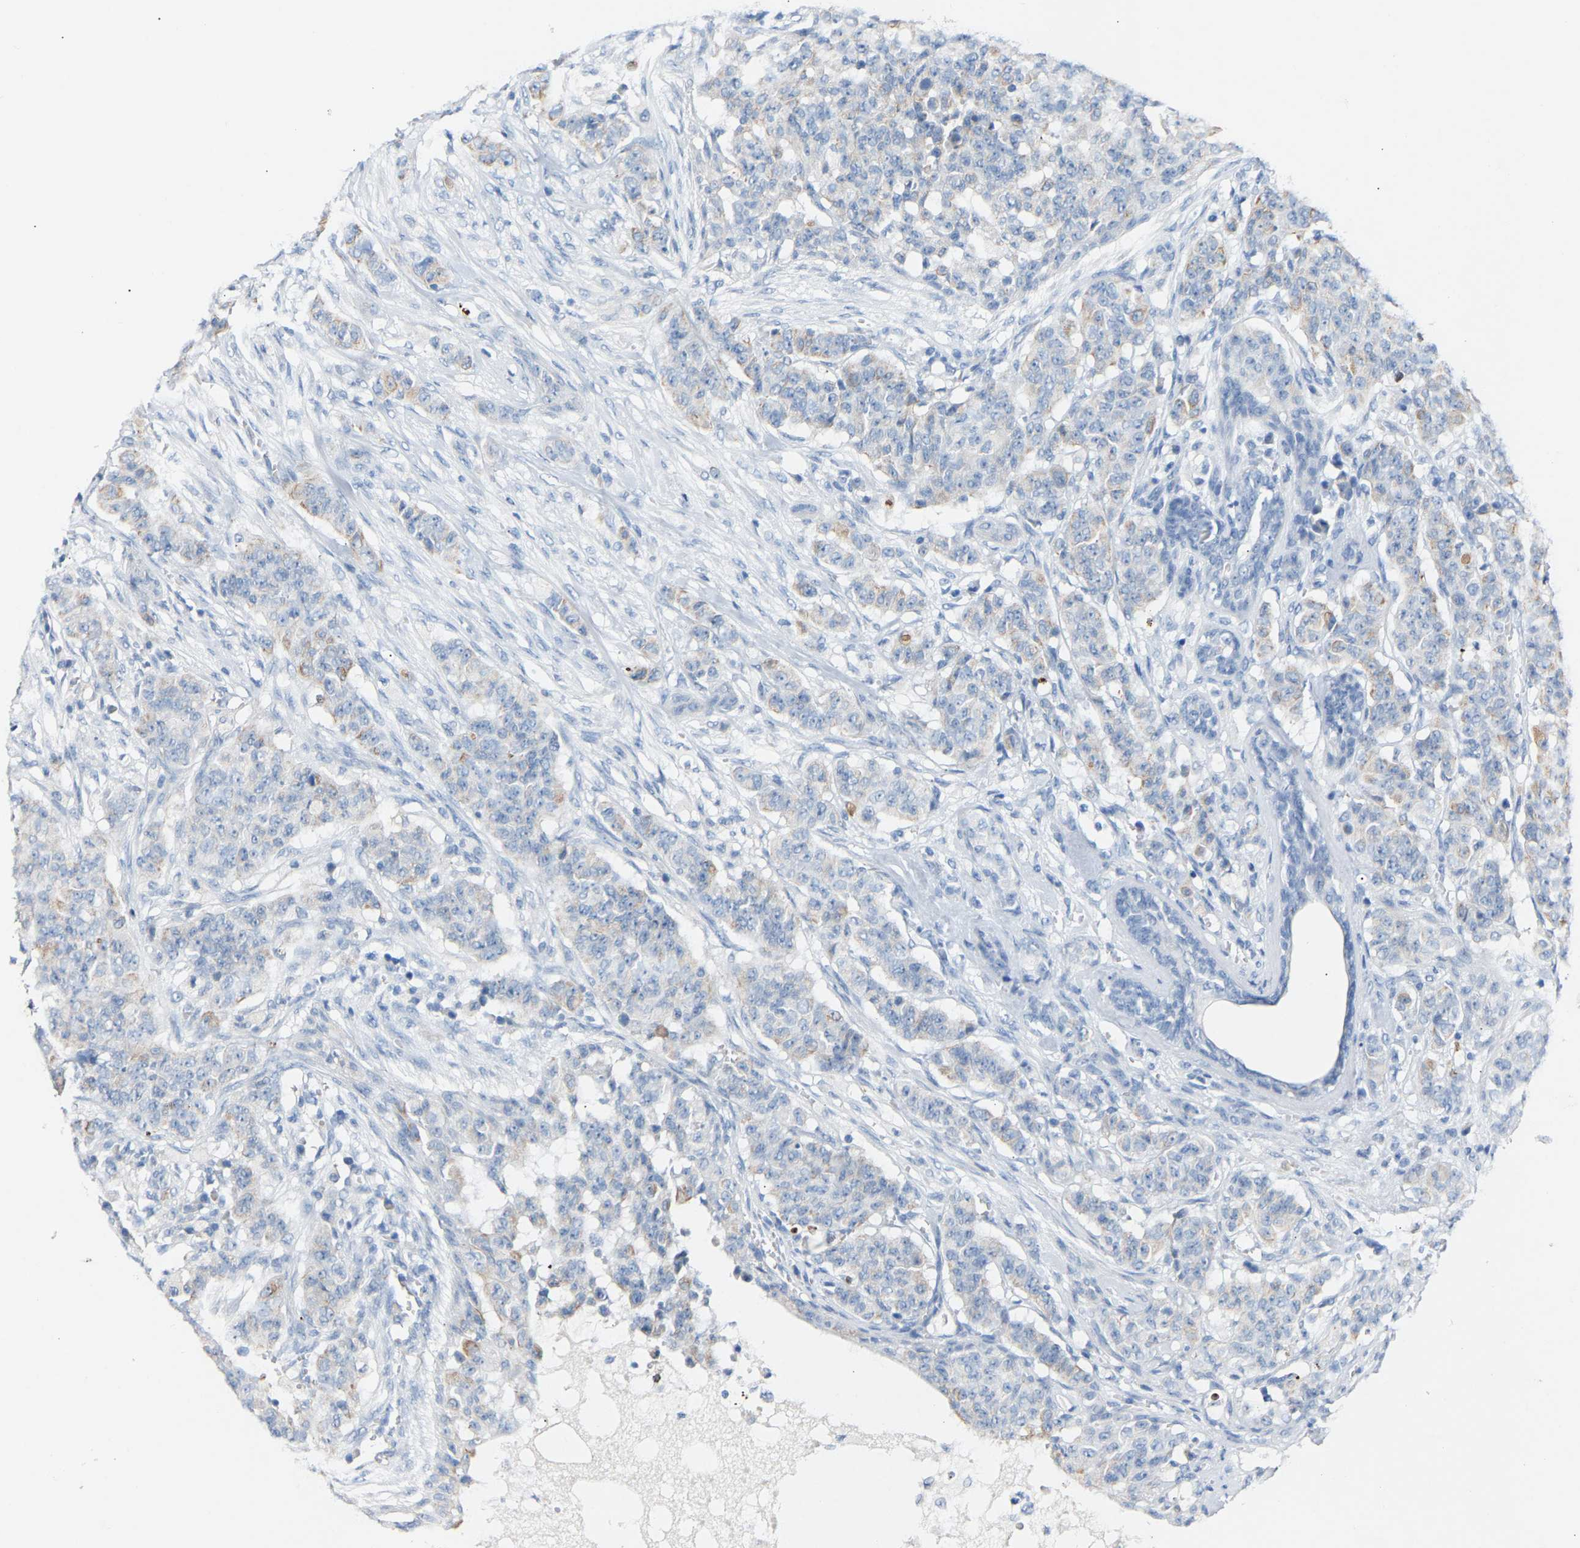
{"staining": {"intensity": "weak", "quantity": "<25%", "location": "cytoplasmic/membranous"}, "tissue": "breast cancer", "cell_type": "Tumor cells", "image_type": "cancer", "snomed": [{"axis": "morphology", "description": "Normal tissue, NOS"}, {"axis": "morphology", "description": "Duct carcinoma"}, {"axis": "topography", "description": "Breast"}], "caption": "The IHC image has no significant staining in tumor cells of breast cancer (infiltrating ductal carcinoma) tissue.", "gene": "PEX1", "patient": {"sex": "female", "age": 40}}